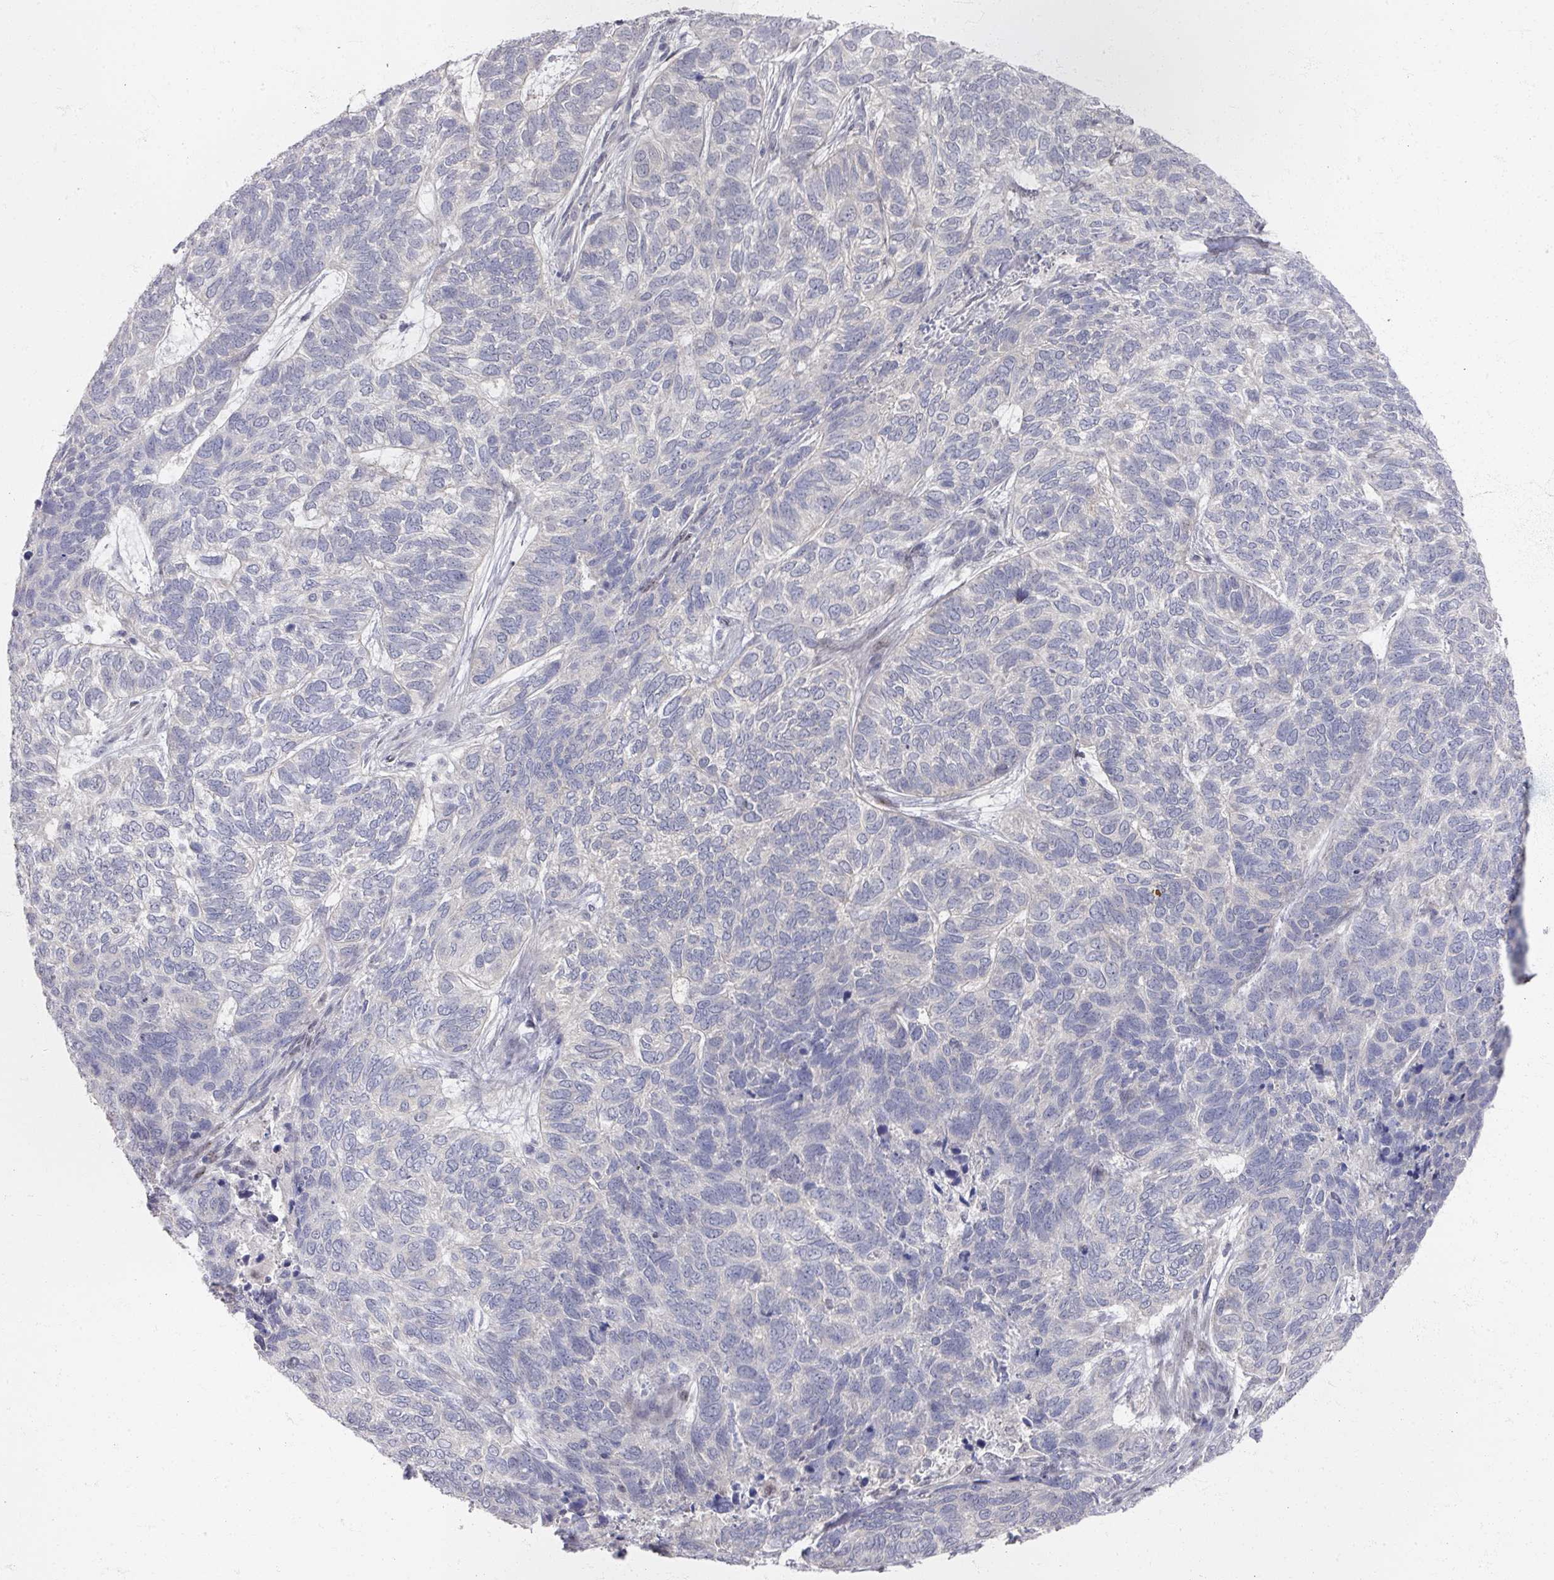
{"staining": {"intensity": "negative", "quantity": "none", "location": "none"}, "tissue": "skin cancer", "cell_type": "Tumor cells", "image_type": "cancer", "snomed": [{"axis": "morphology", "description": "Basal cell carcinoma"}, {"axis": "topography", "description": "Skin"}], "caption": "Tumor cells show no significant positivity in skin cancer (basal cell carcinoma).", "gene": "TTYH3", "patient": {"sex": "female", "age": 65}}